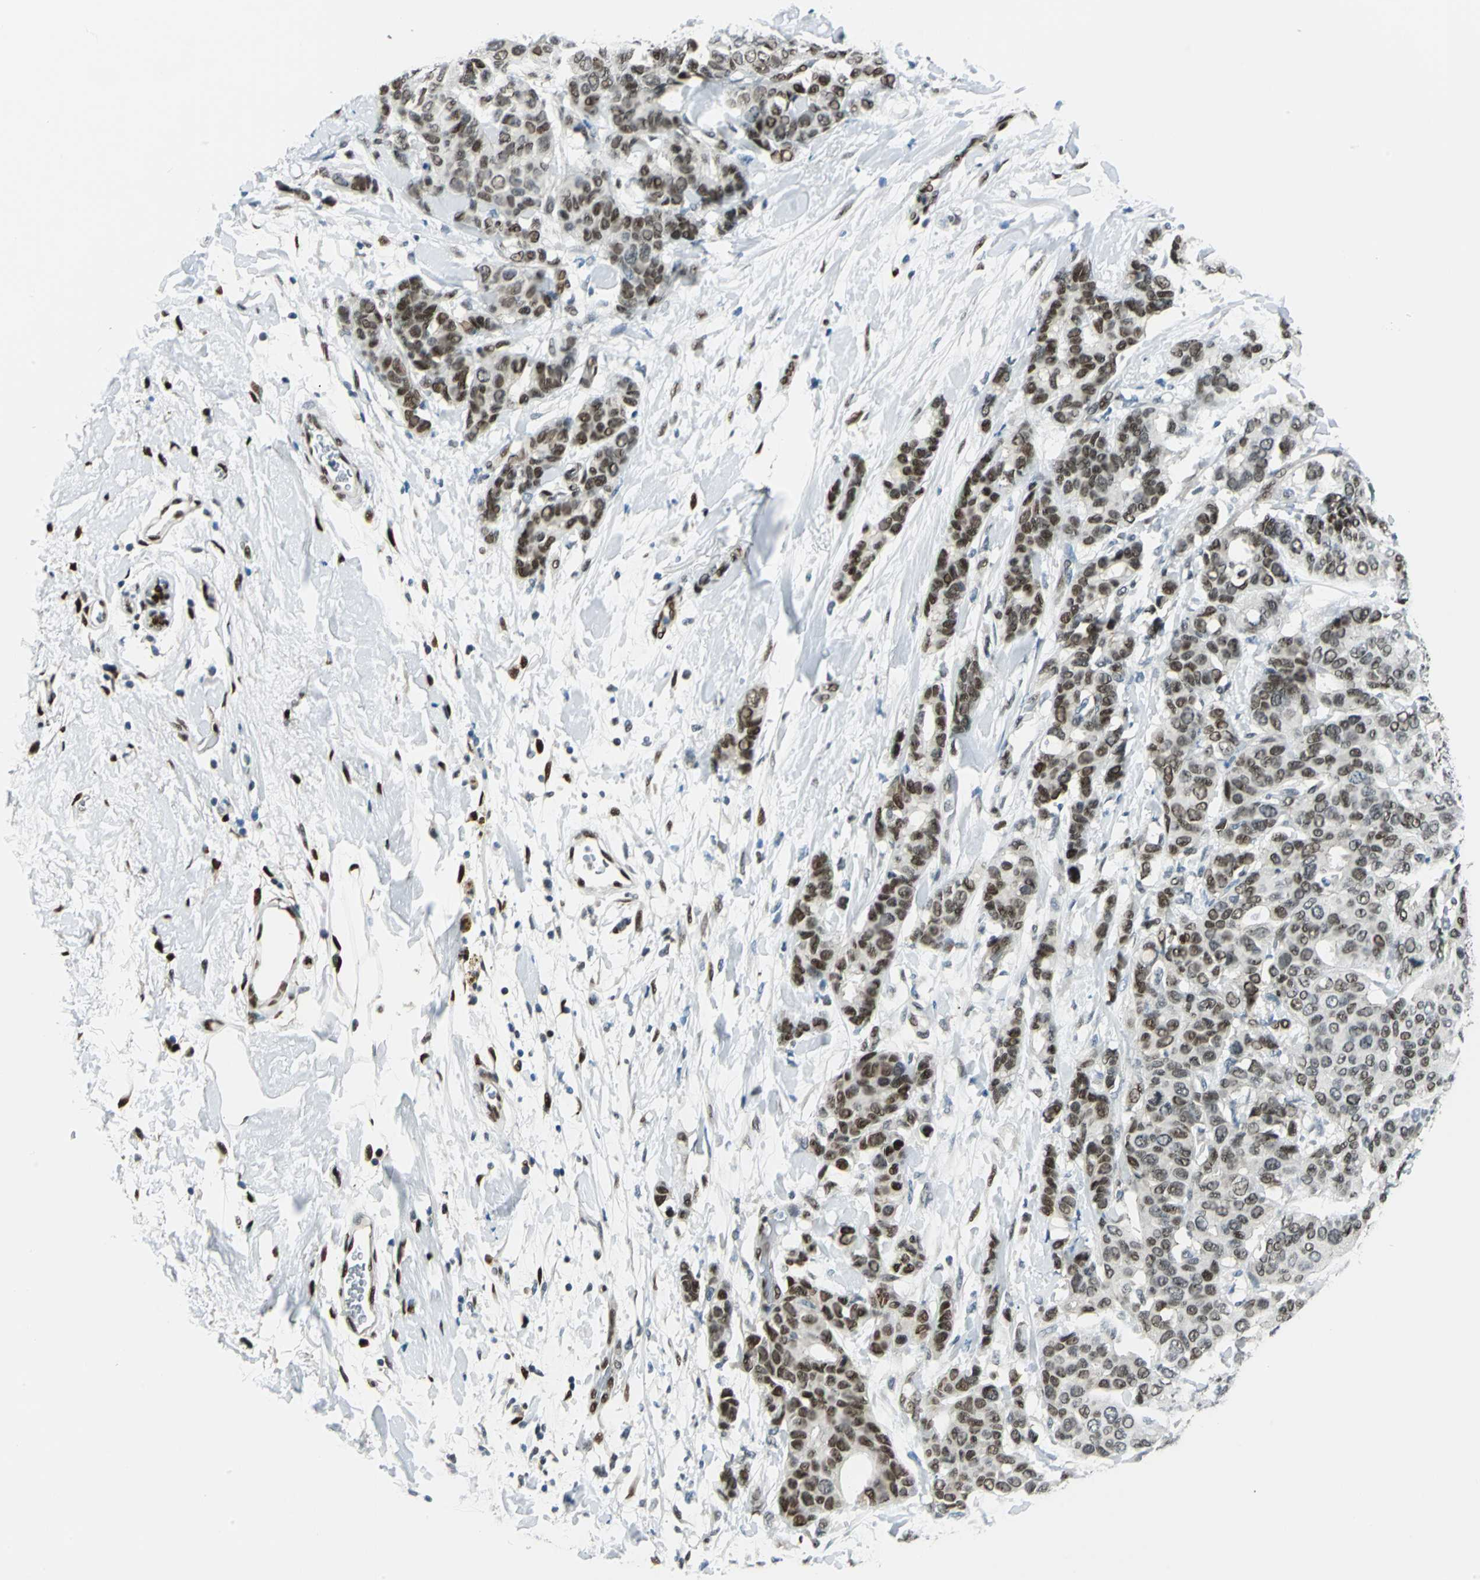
{"staining": {"intensity": "moderate", "quantity": ">75%", "location": "nuclear"}, "tissue": "breast cancer", "cell_type": "Tumor cells", "image_type": "cancer", "snomed": [{"axis": "morphology", "description": "Duct carcinoma"}, {"axis": "topography", "description": "Breast"}], "caption": "This histopathology image exhibits intraductal carcinoma (breast) stained with immunohistochemistry to label a protein in brown. The nuclear of tumor cells show moderate positivity for the protein. Nuclei are counter-stained blue.", "gene": "NFIA", "patient": {"sex": "female", "age": 87}}